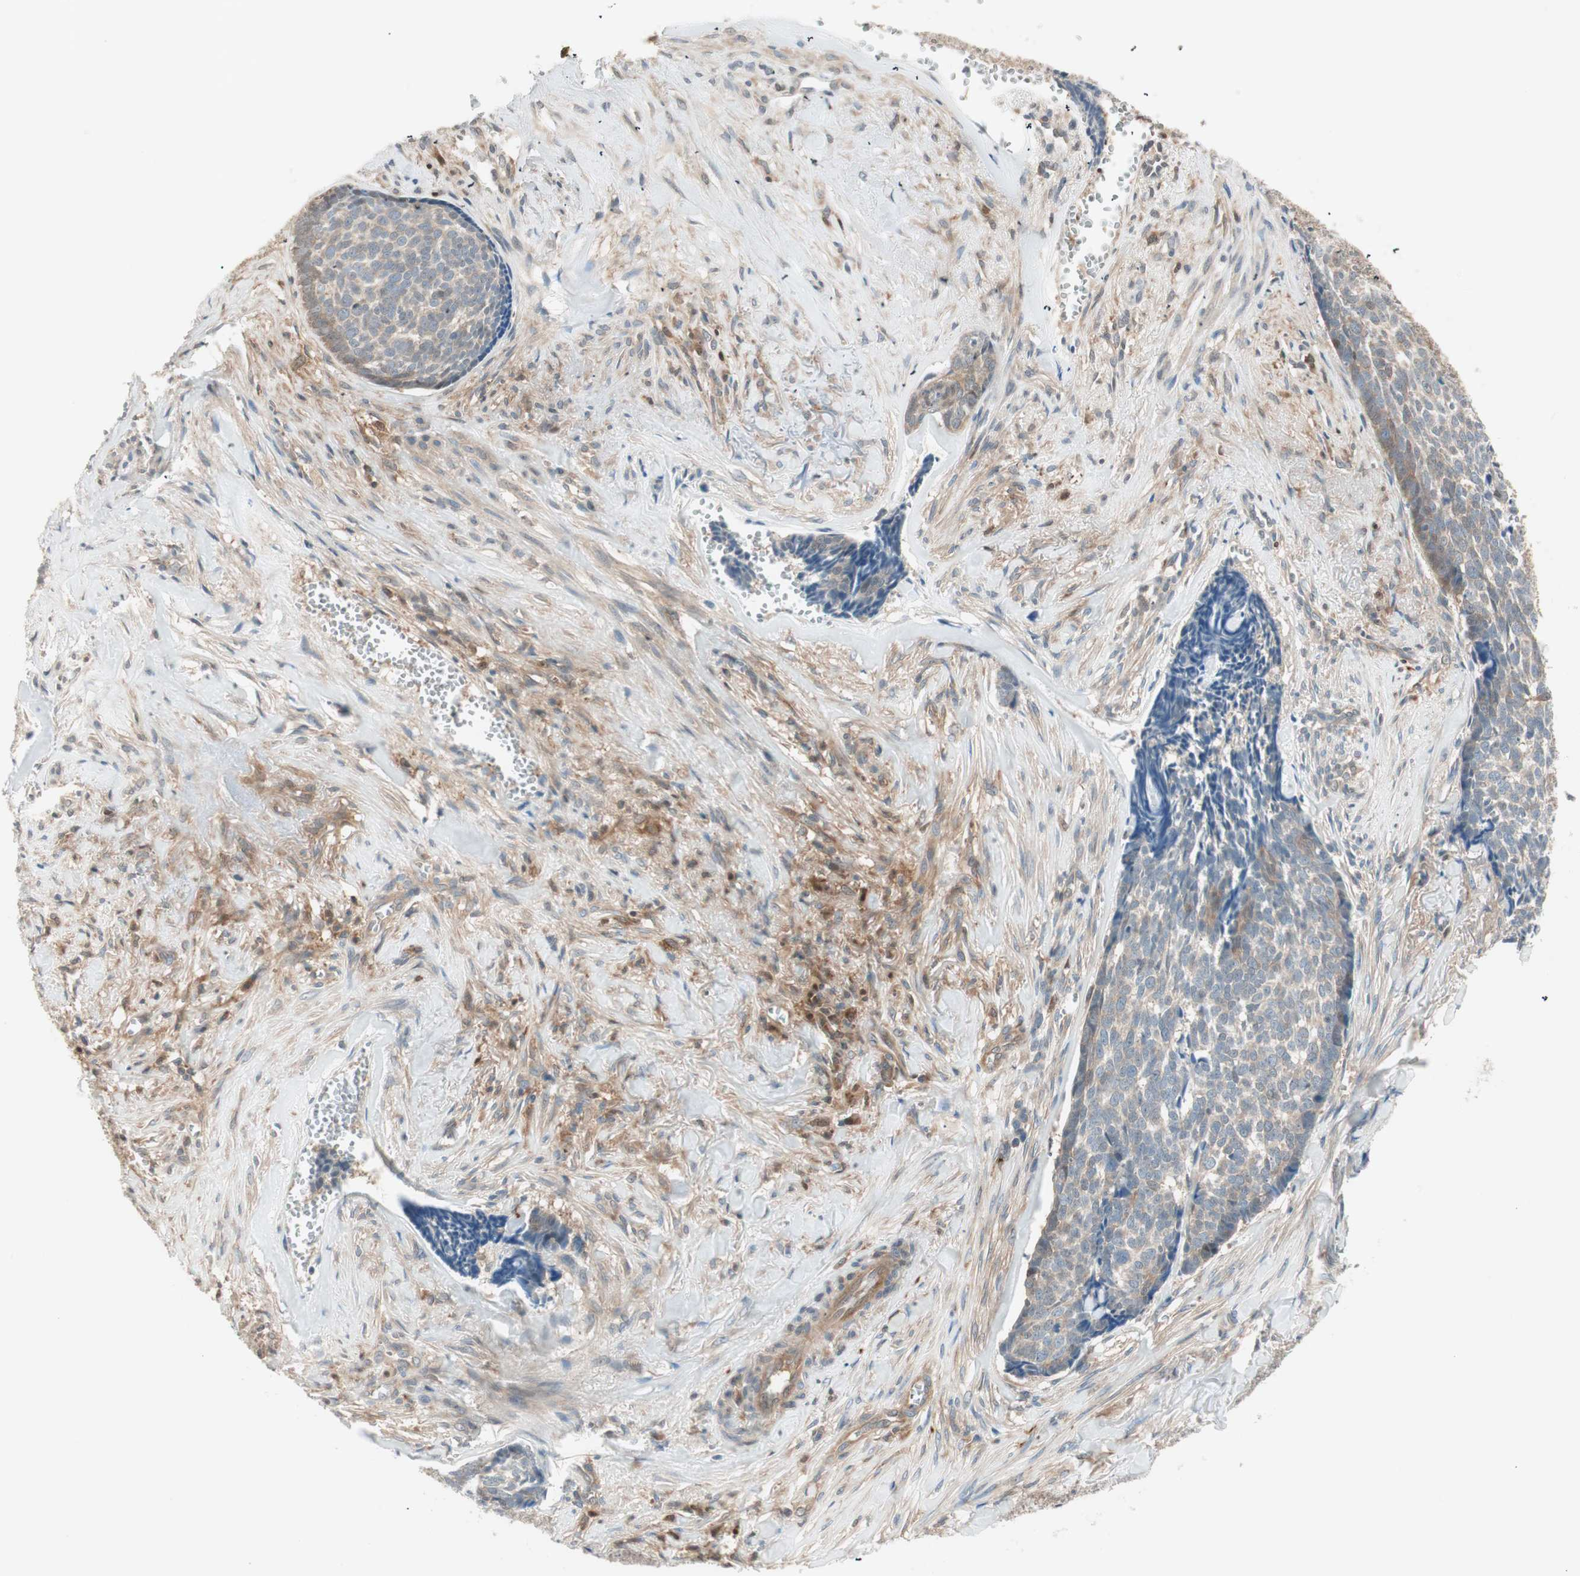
{"staining": {"intensity": "weak", "quantity": ">75%", "location": "cytoplasmic/membranous"}, "tissue": "skin cancer", "cell_type": "Tumor cells", "image_type": "cancer", "snomed": [{"axis": "morphology", "description": "Basal cell carcinoma"}, {"axis": "topography", "description": "Skin"}], "caption": "Weak cytoplasmic/membranous protein expression is present in approximately >75% of tumor cells in basal cell carcinoma (skin). The protein is stained brown, and the nuclei are stained in blue (DAB IHC with brightfield microscopy, high magnification).", "gene": "GALT", "patient": {"sex": "male", "age": 84}}